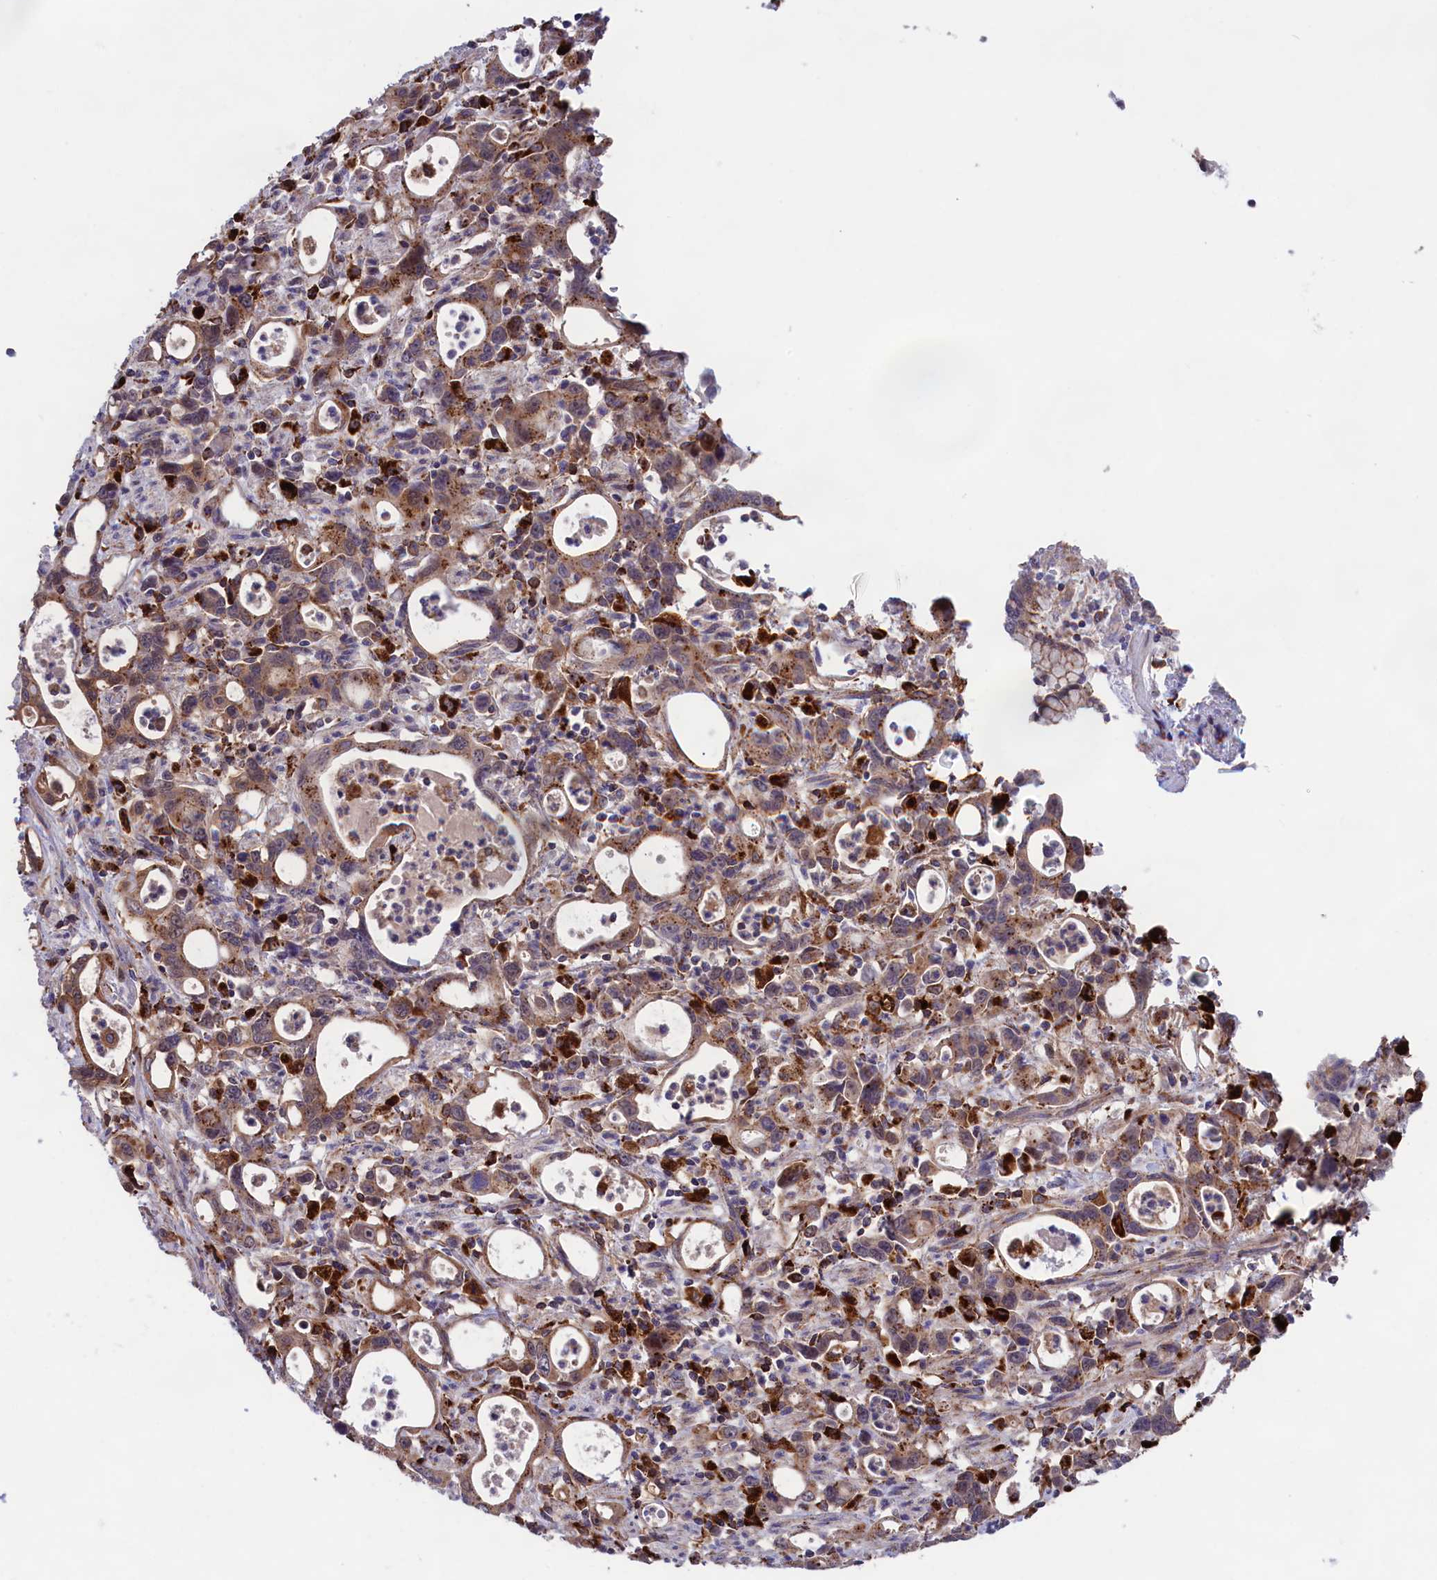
{"staining": {"intensity": "moderate", "quantity": ">75%", "location": "cytoplasmic/membranous"}, "tissue": "stomach cancer", "cell_type": "Tumor cells", "image_type": "cancer", "snomed": [{"axis": "morphology", "description": "Adenocarcinoma, NOS"}, {"axis": "topography", "description": "Stomach, lower"}], "caption": "Immunohistochemistry histopathology image of stomach cancer (adenocarcinoma) stained for a protein (brown), which demonstrates medium levels of moderate cytoplasmic/membranous positivity in approximately >75% of tumor cells.", "gene": "MAN2B1", "patient": {"sex": "female", "age": 43}}